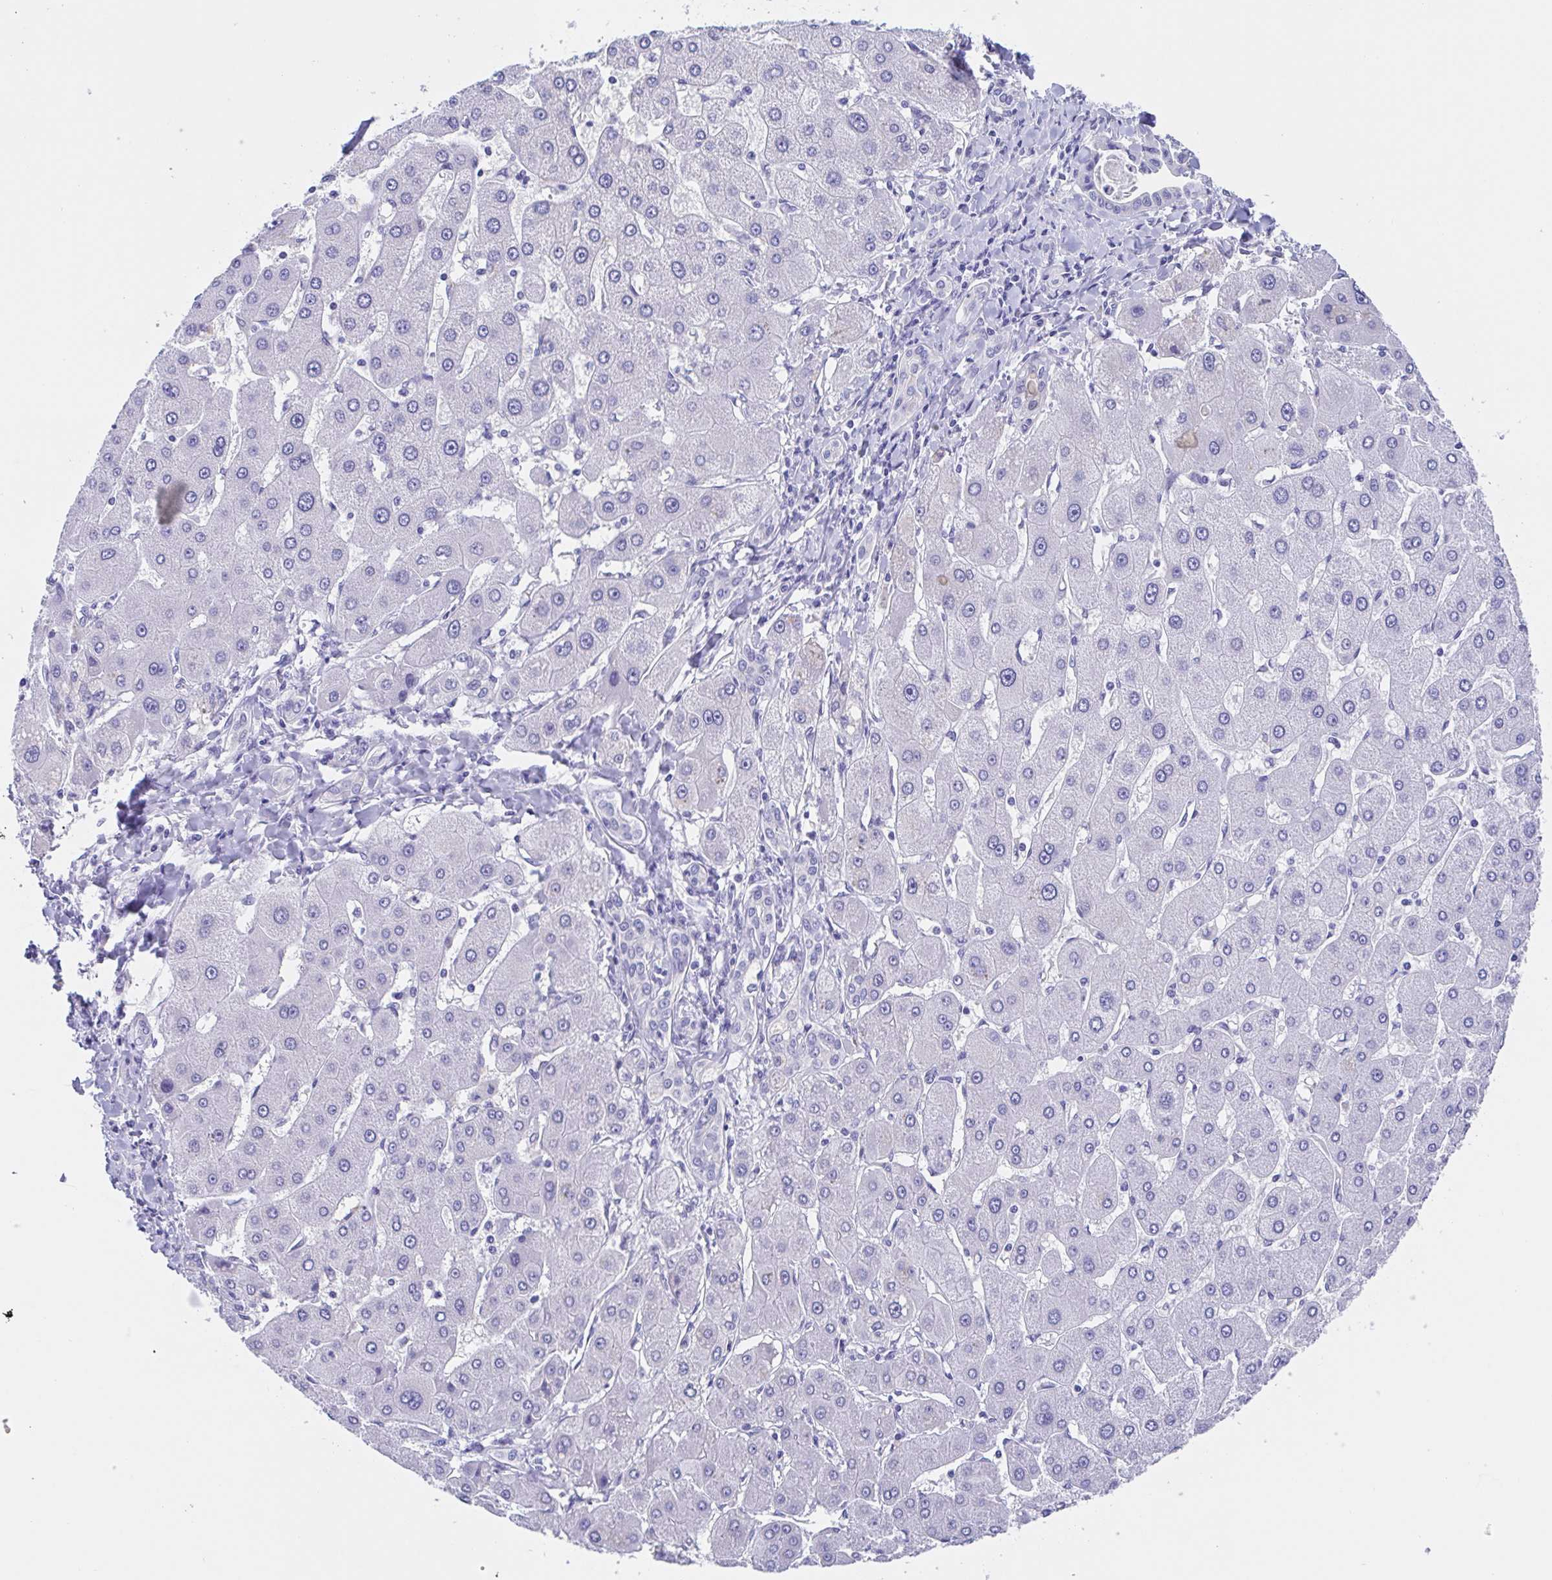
{"staining": {"intensity": "negative", "quantity": "none", "location": "none"}, "tissue": "liver cancer", "cell_type": "Tumor cells", "image_type": "cancer", "snomed": [{"axis": "morphology", "description": "Cholangiocarcinoma"}, {"axis": "topography", "description": "Liver"}], "caption": "Cholangiocarcinoma (liver) stained for a protein using IHC demonstrates no staining tumor cells.", "gene": "SCG3", "patient": {"sex": "male", "age": 66}}